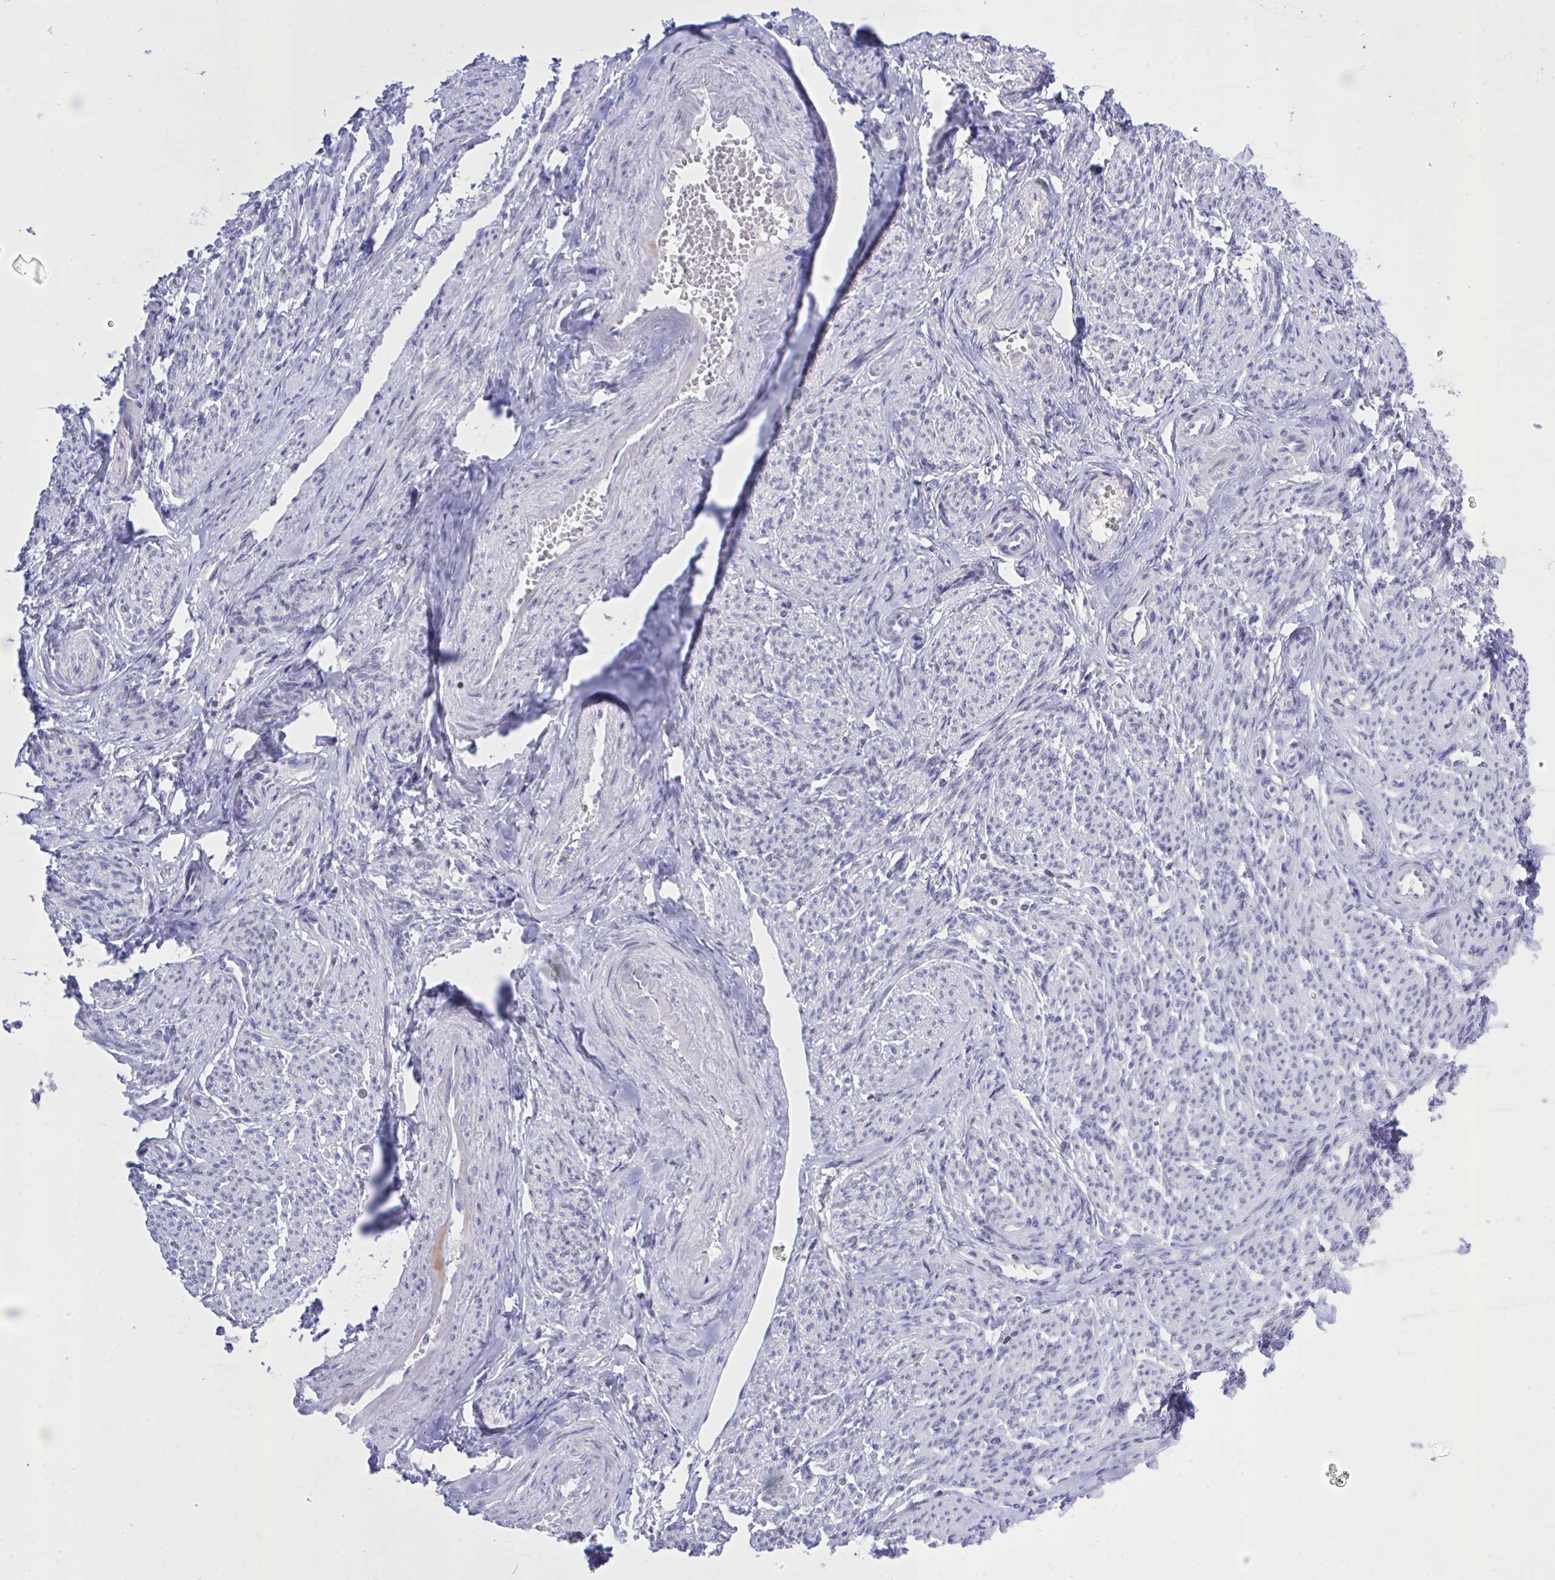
{"staining": {"intensity": "weak", "quantity": "<25%", "location": "nuclear"}, "tissue": "smooth muscle", "cell_type": "Smooth muscle cells", "image_type": "normal", "snomed": [{"axis": "morphology", "description": "Normal tissue, NOS"}, {"axis": "topography", "description": "Smooth muscle"}], "caption": "Human smooth muscle stained for a protein using immunohistochemistry shows no staining in smooth muscle cells.", "gene": "CXCL8", "patient": {"sex": "female", "age": 65}}